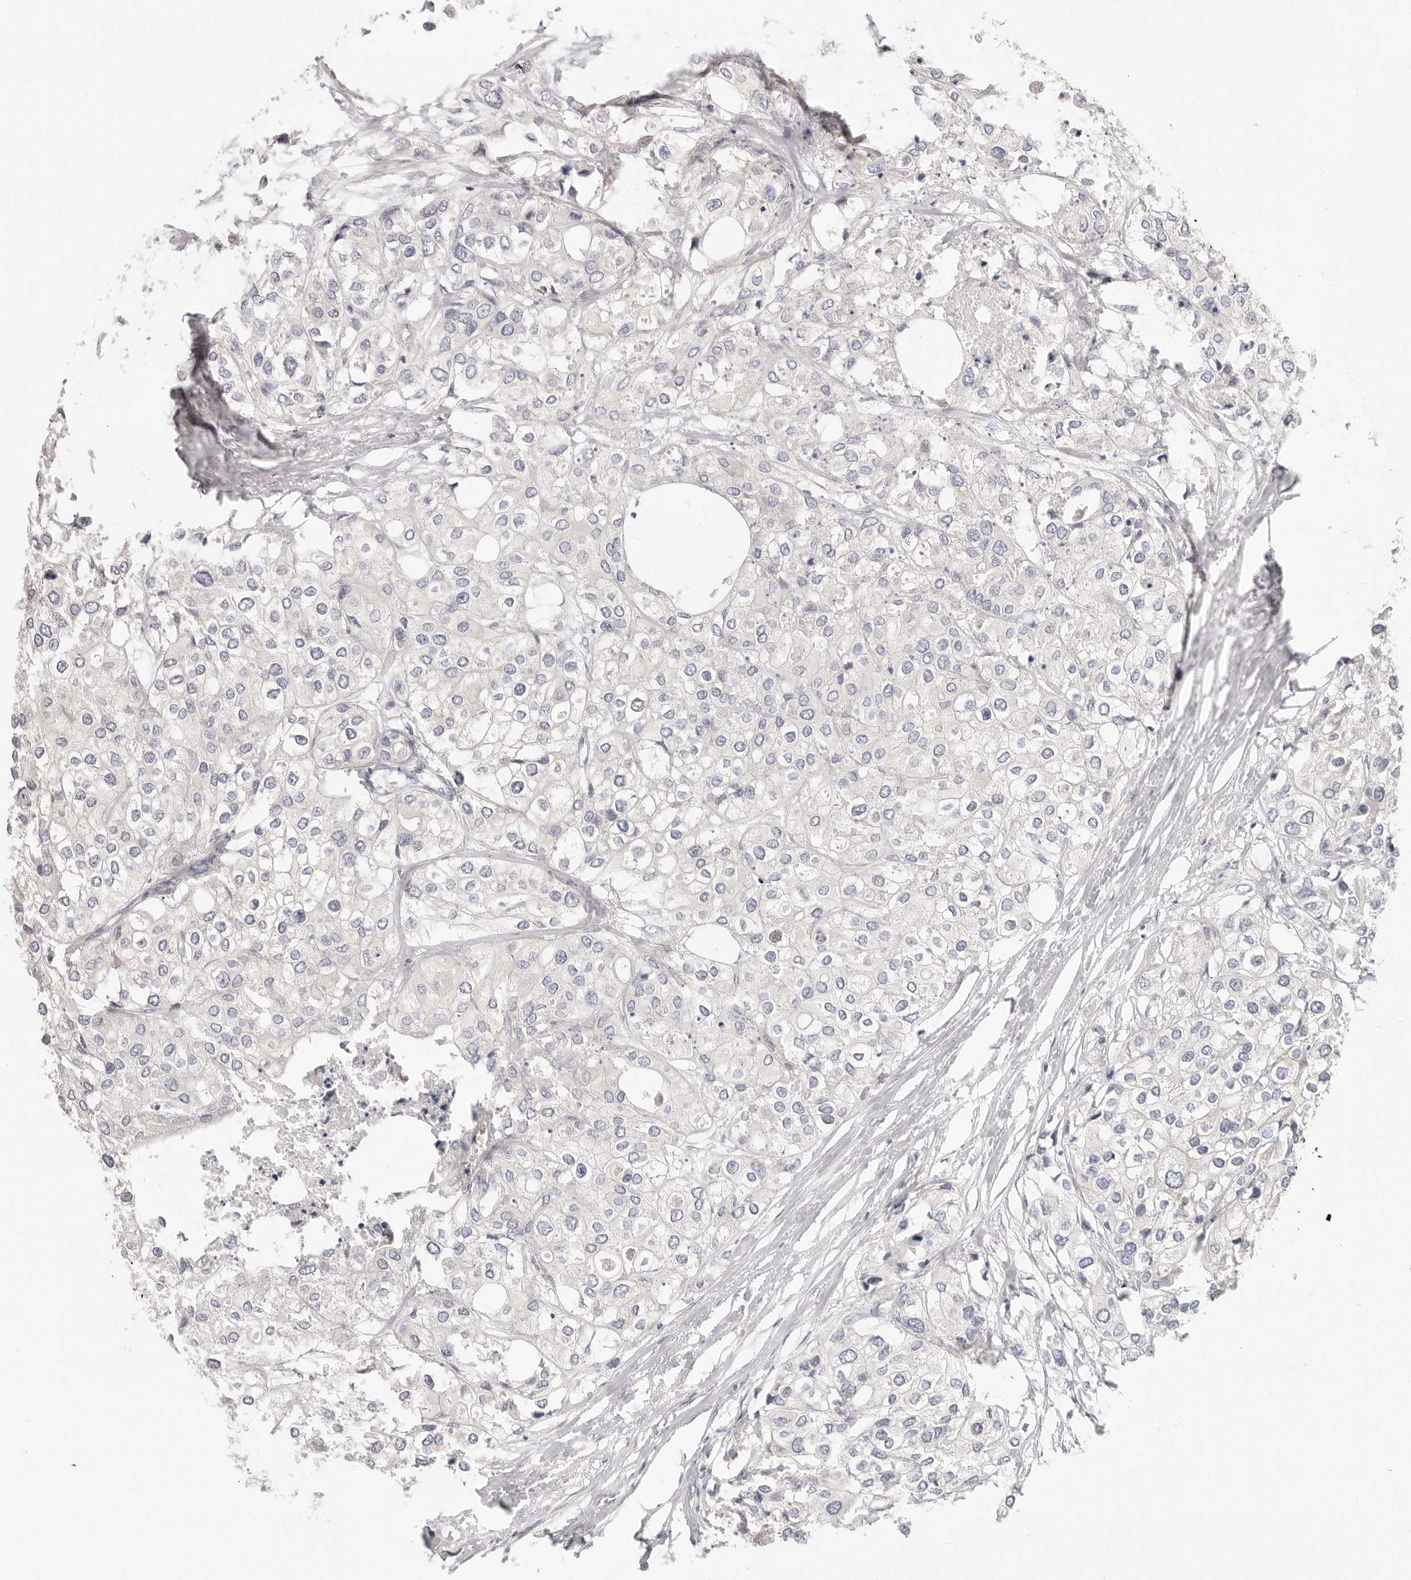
{"staining": {"intensity": "weak", "quantity": "<25%", "location": "cytoplasmic/membranous"}, "tissue": "urothelial cancer", "cell_type": "Tumor cells", "image_type": "cancer", "snomed": [{"axis": "morphology", "description": "Urothelial carcinoma, High grade"}, {"axis": "topography", "description": "Urinary bladder"}], "caption": "There is no significant staining in tumor cells of urothelial cancer. (DAB IHC visualized using brightfield microscopy, high magnification).", "gene": "DTNBP1", "patient": {"sex": "male", "age": 64}}